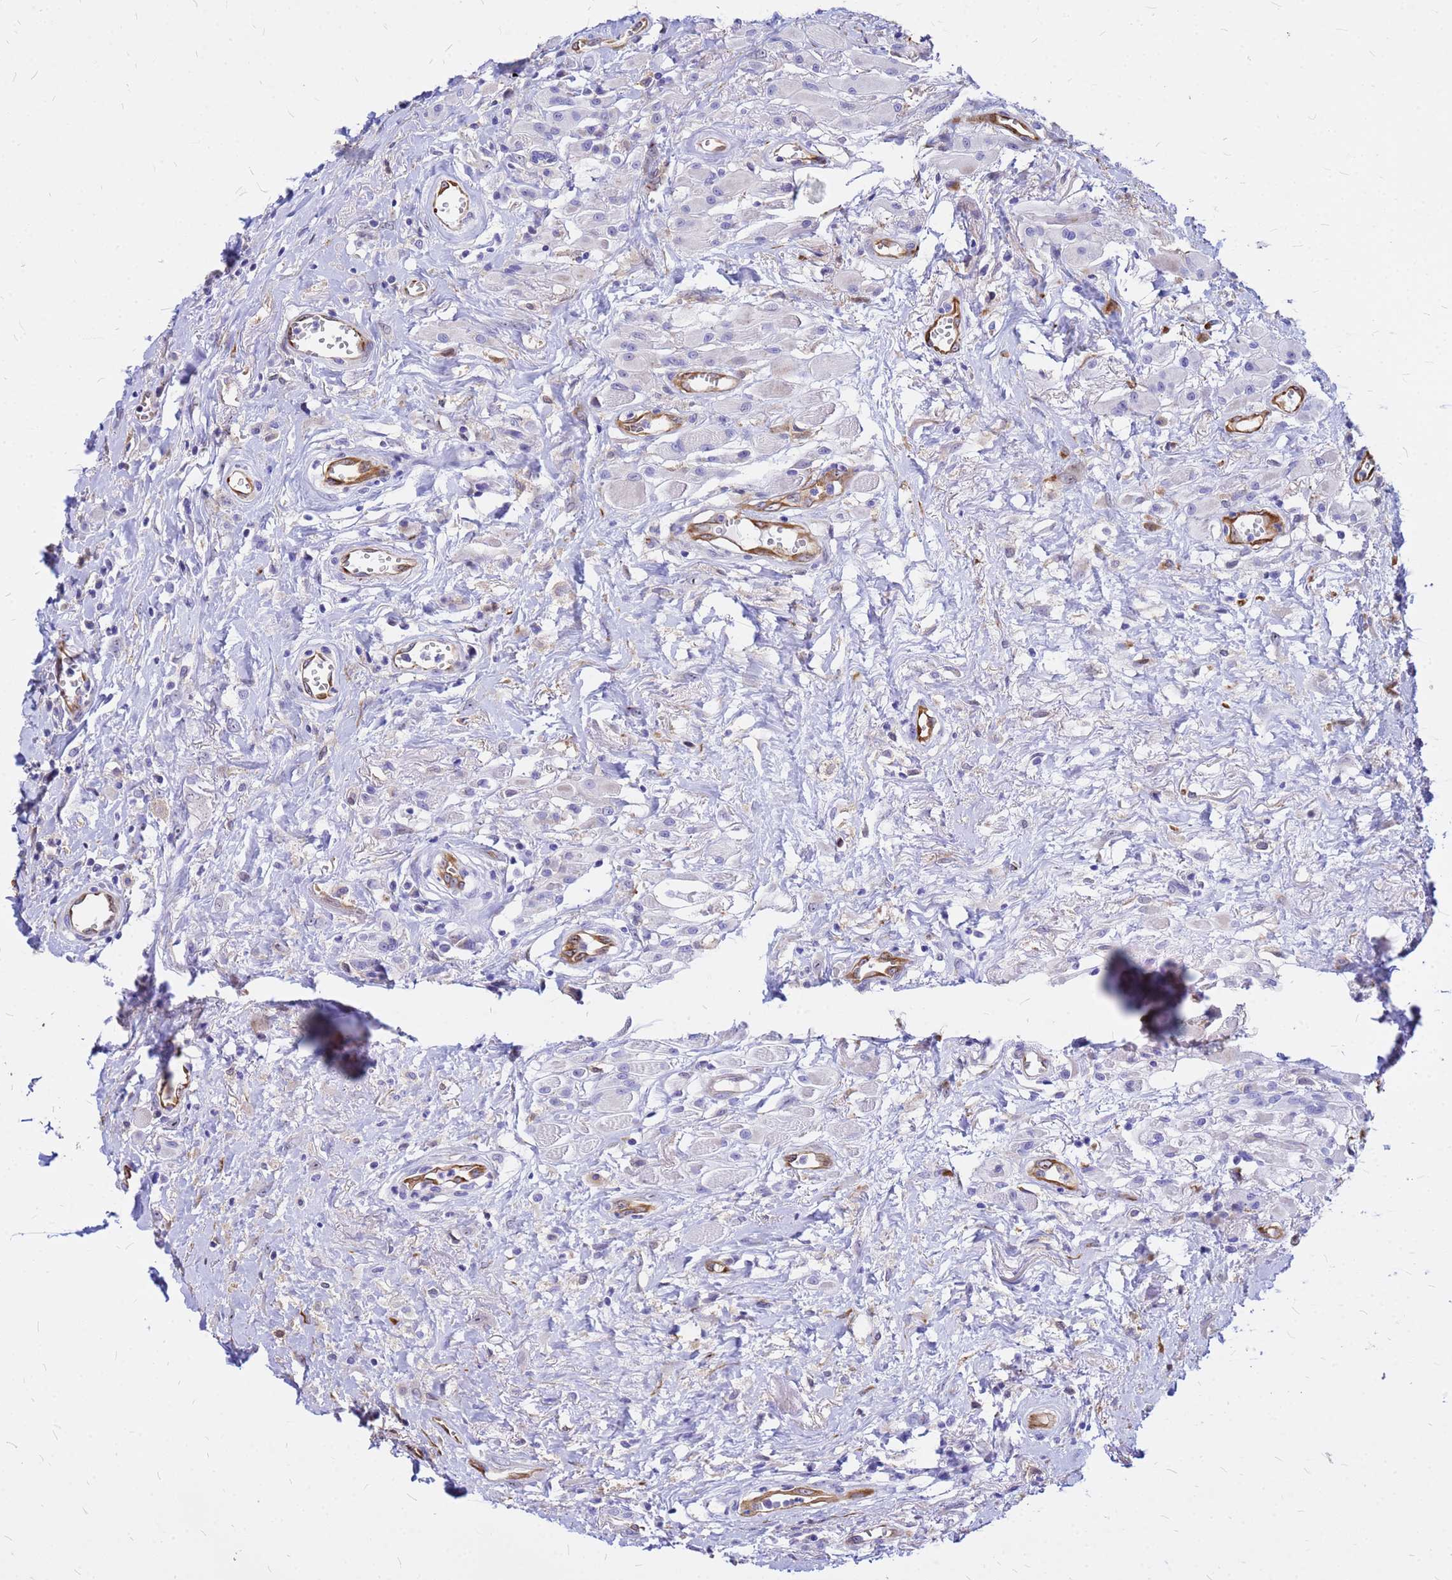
{"staining": {"intensity": "negative", "quantity": "none", "location": "none"}, "tissue": "head and neck cancer", "cell_type": "Tumor cells", "image_type": "cancer", "snomed": [{"axis": "morphology", "description": "Squamous cell carcinoma, NOS"}, {"axis": "topography", "description": "Head-Neck"}], "caption": "Tumor cells show no significant positivity in head and neck cancer (squamous cell carcinoma).", "gene": "NOSTRIN", "patient": {"sex": "female", "age": 70}}